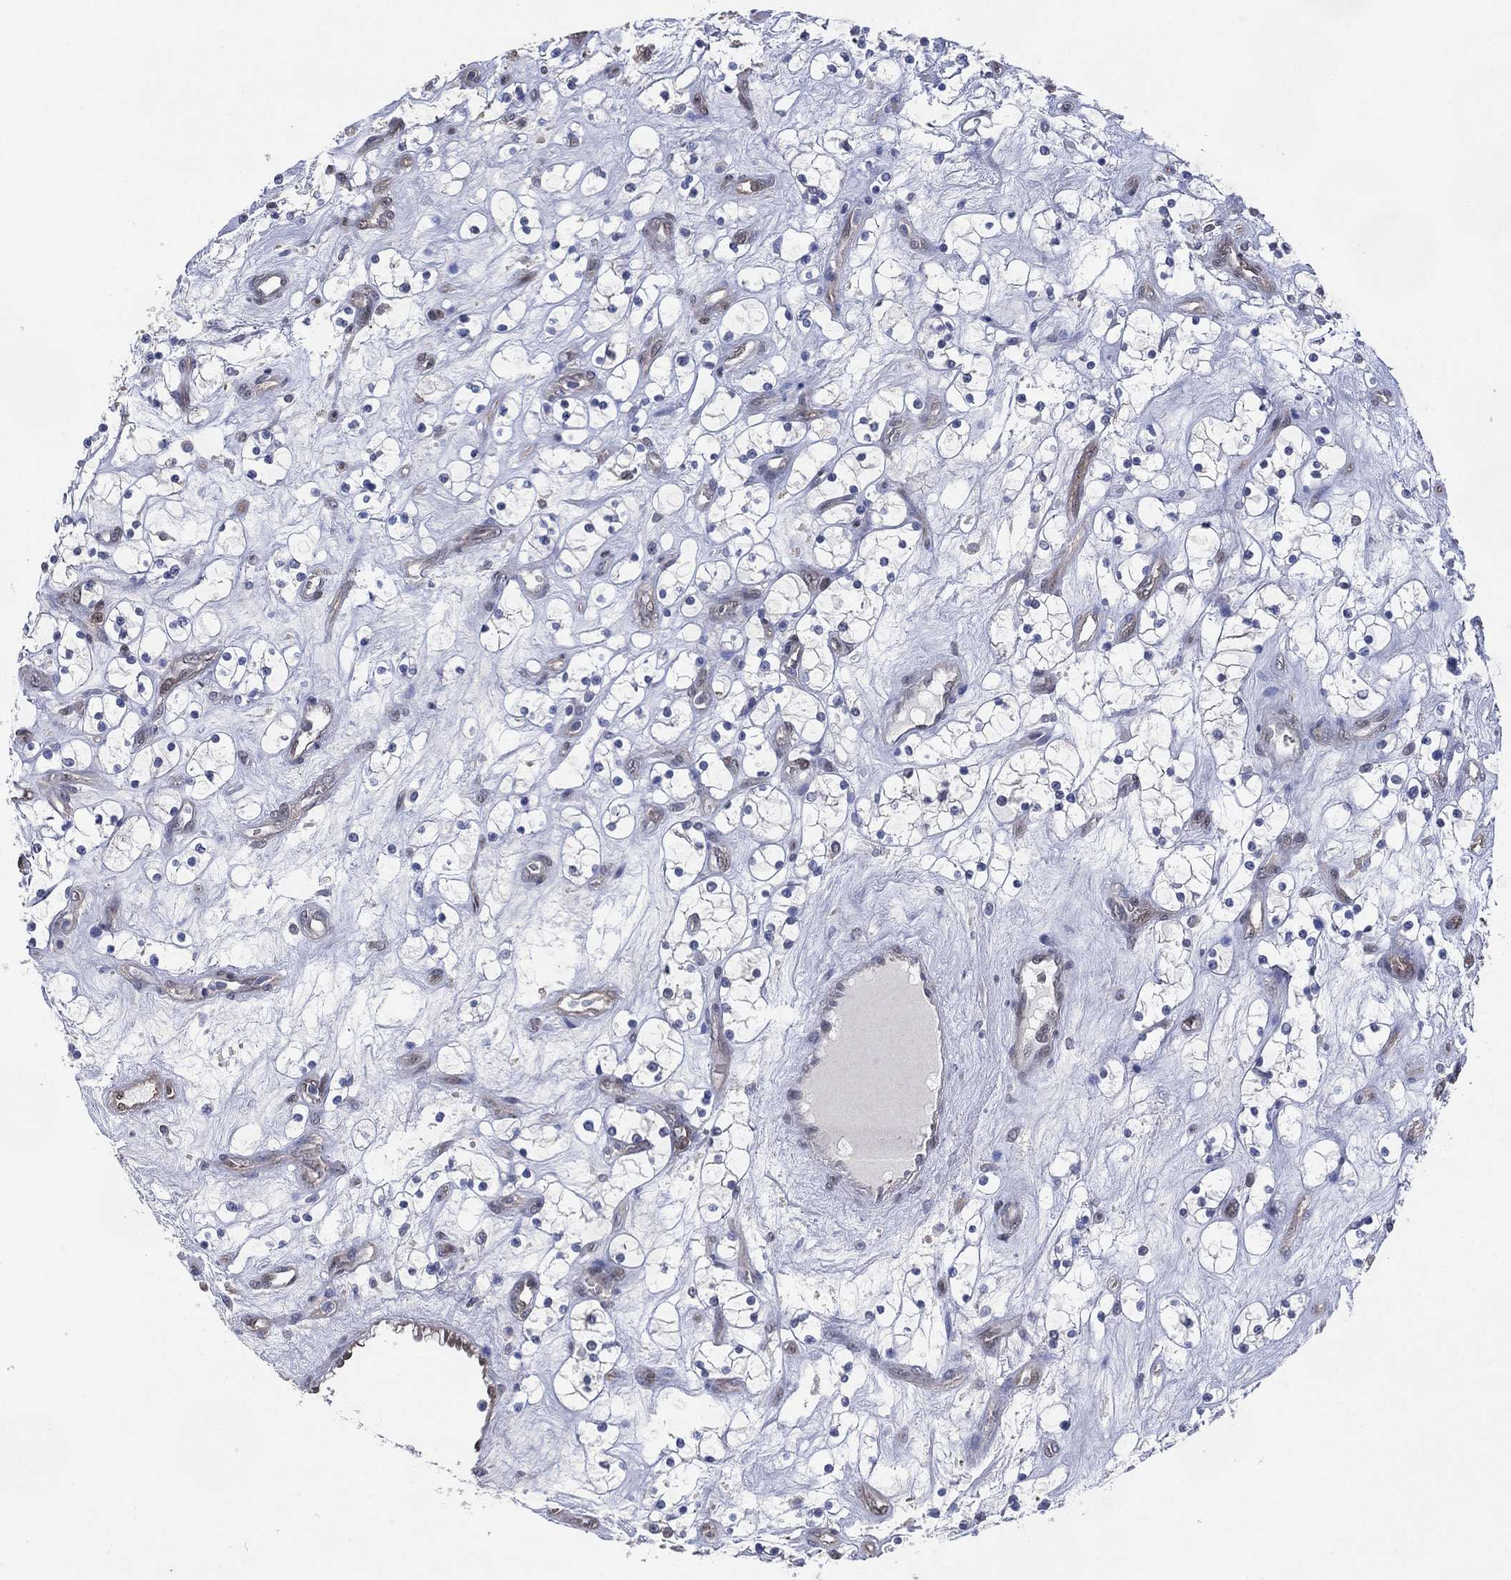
{"staining": {"intensity": "negative", "quantity": "none", "location": "none"}, "tissue": "renal cancer", "cell_type": "Tumor cells", "image_type": "cancer", "snomed": [{"axis": "morphology", "description": "Adenocarcinoma, NOS"}, {"axis": "topography", "description": "Kidney"}], "caption": "Immunohistochemistry (IHC) photomicrograph of neoplastic tissue: human renal cancer (adenocarcinoma) stained with DAB exhibits no significant protein staining in tumor cells.", "gene": "AK1", "patient": {"sex": "female", "age": 69}}